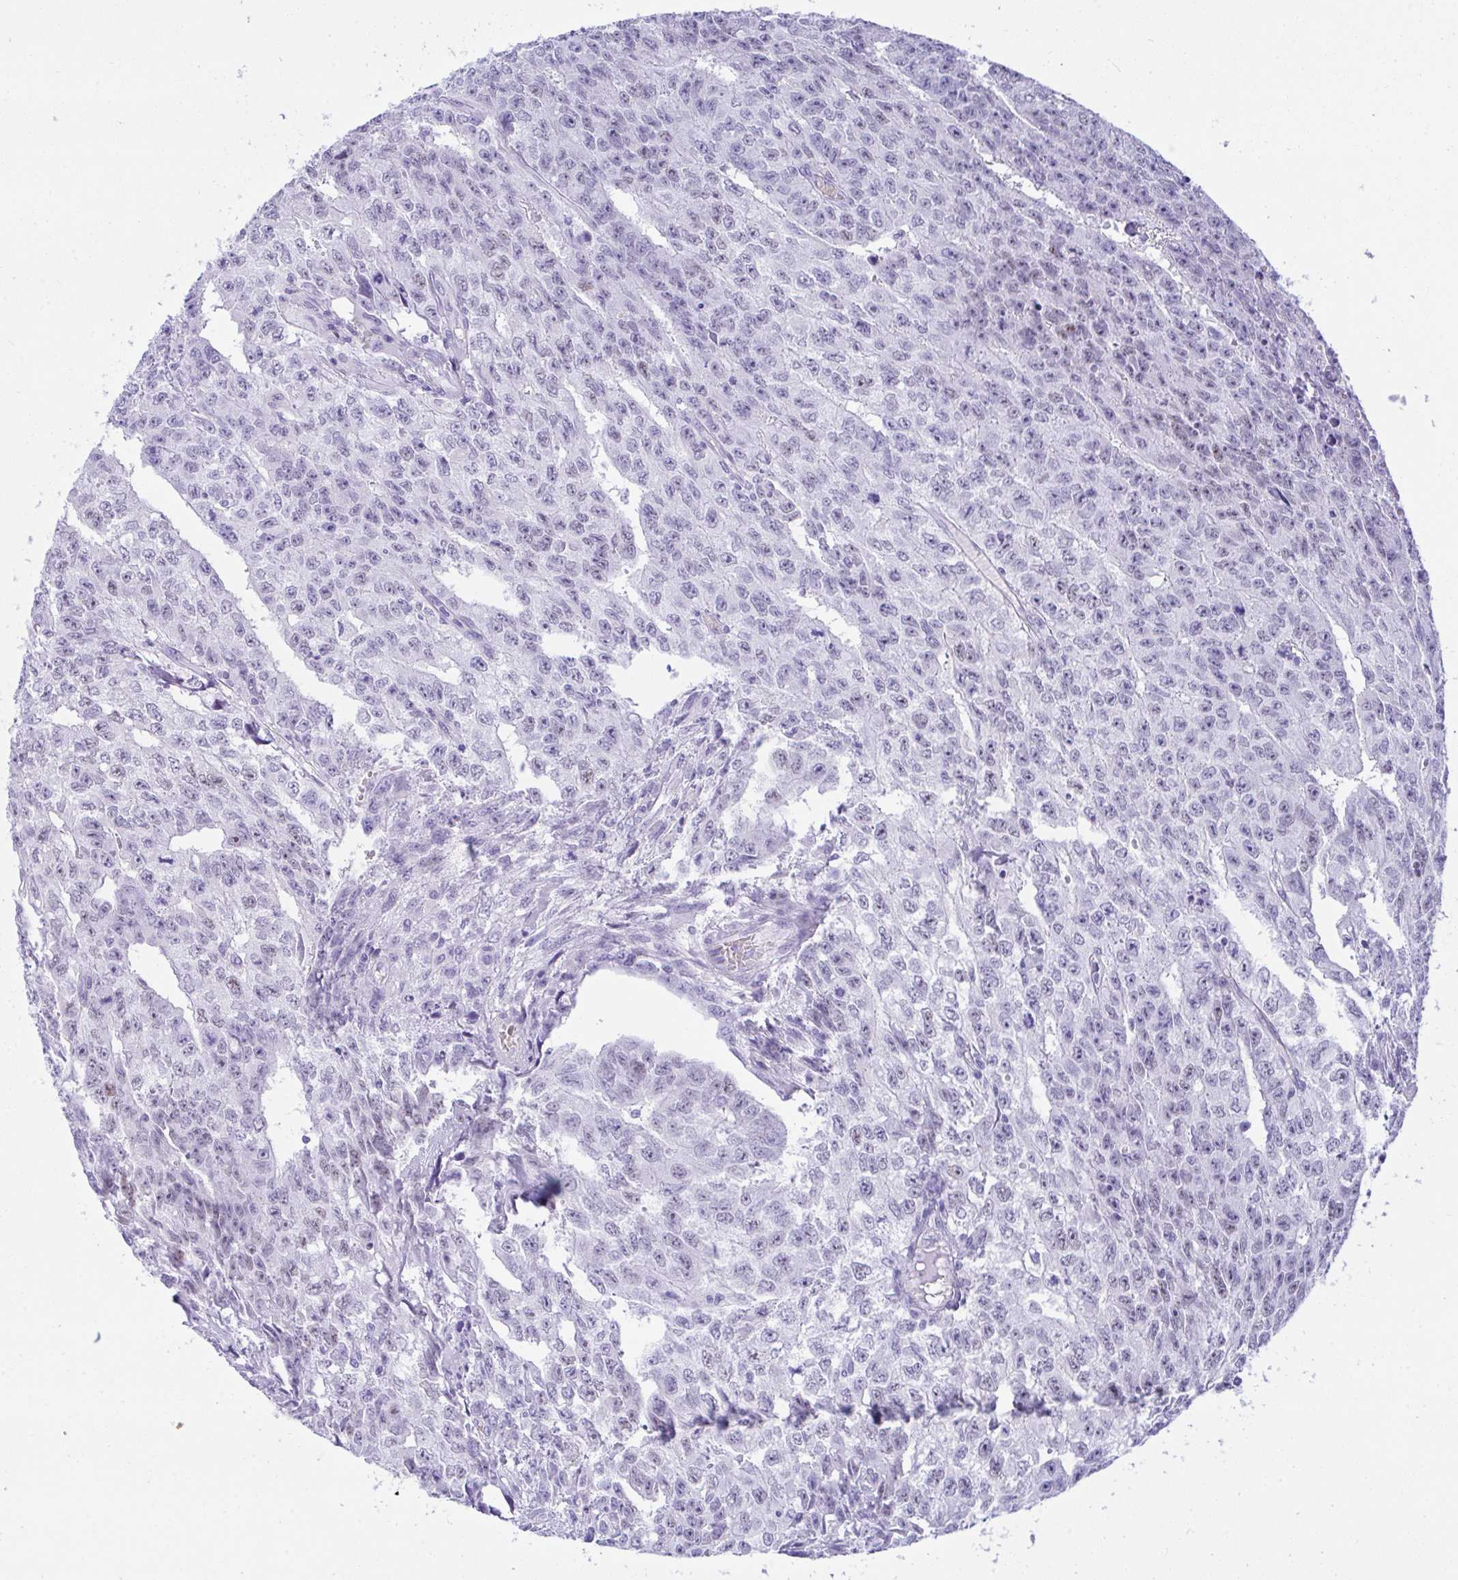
{"staining": {"intensity": "weak", "quantity": "<25%", "location": "nuclear"}, "tissue": "testis cancer", "cell_type": "Tumor cells", "image_type": "cancer", "snomed": [{"axis": "morphology", "description": "Carcinoma, Embryonal, NOS"}, {"axis": "morphology", "description": "Teratoma, malignant, NOS"}, {"axis": "topography", "description": "Testis"}], "caption": "High power microscopy photomicrograph of an immunohistochemistry (IHC) image of teratoma (malignant) (testis), revealing no significant expression in tumor cells.", "gene": "SEL1L2", "patient": {"sex": "male", "age": 24}}